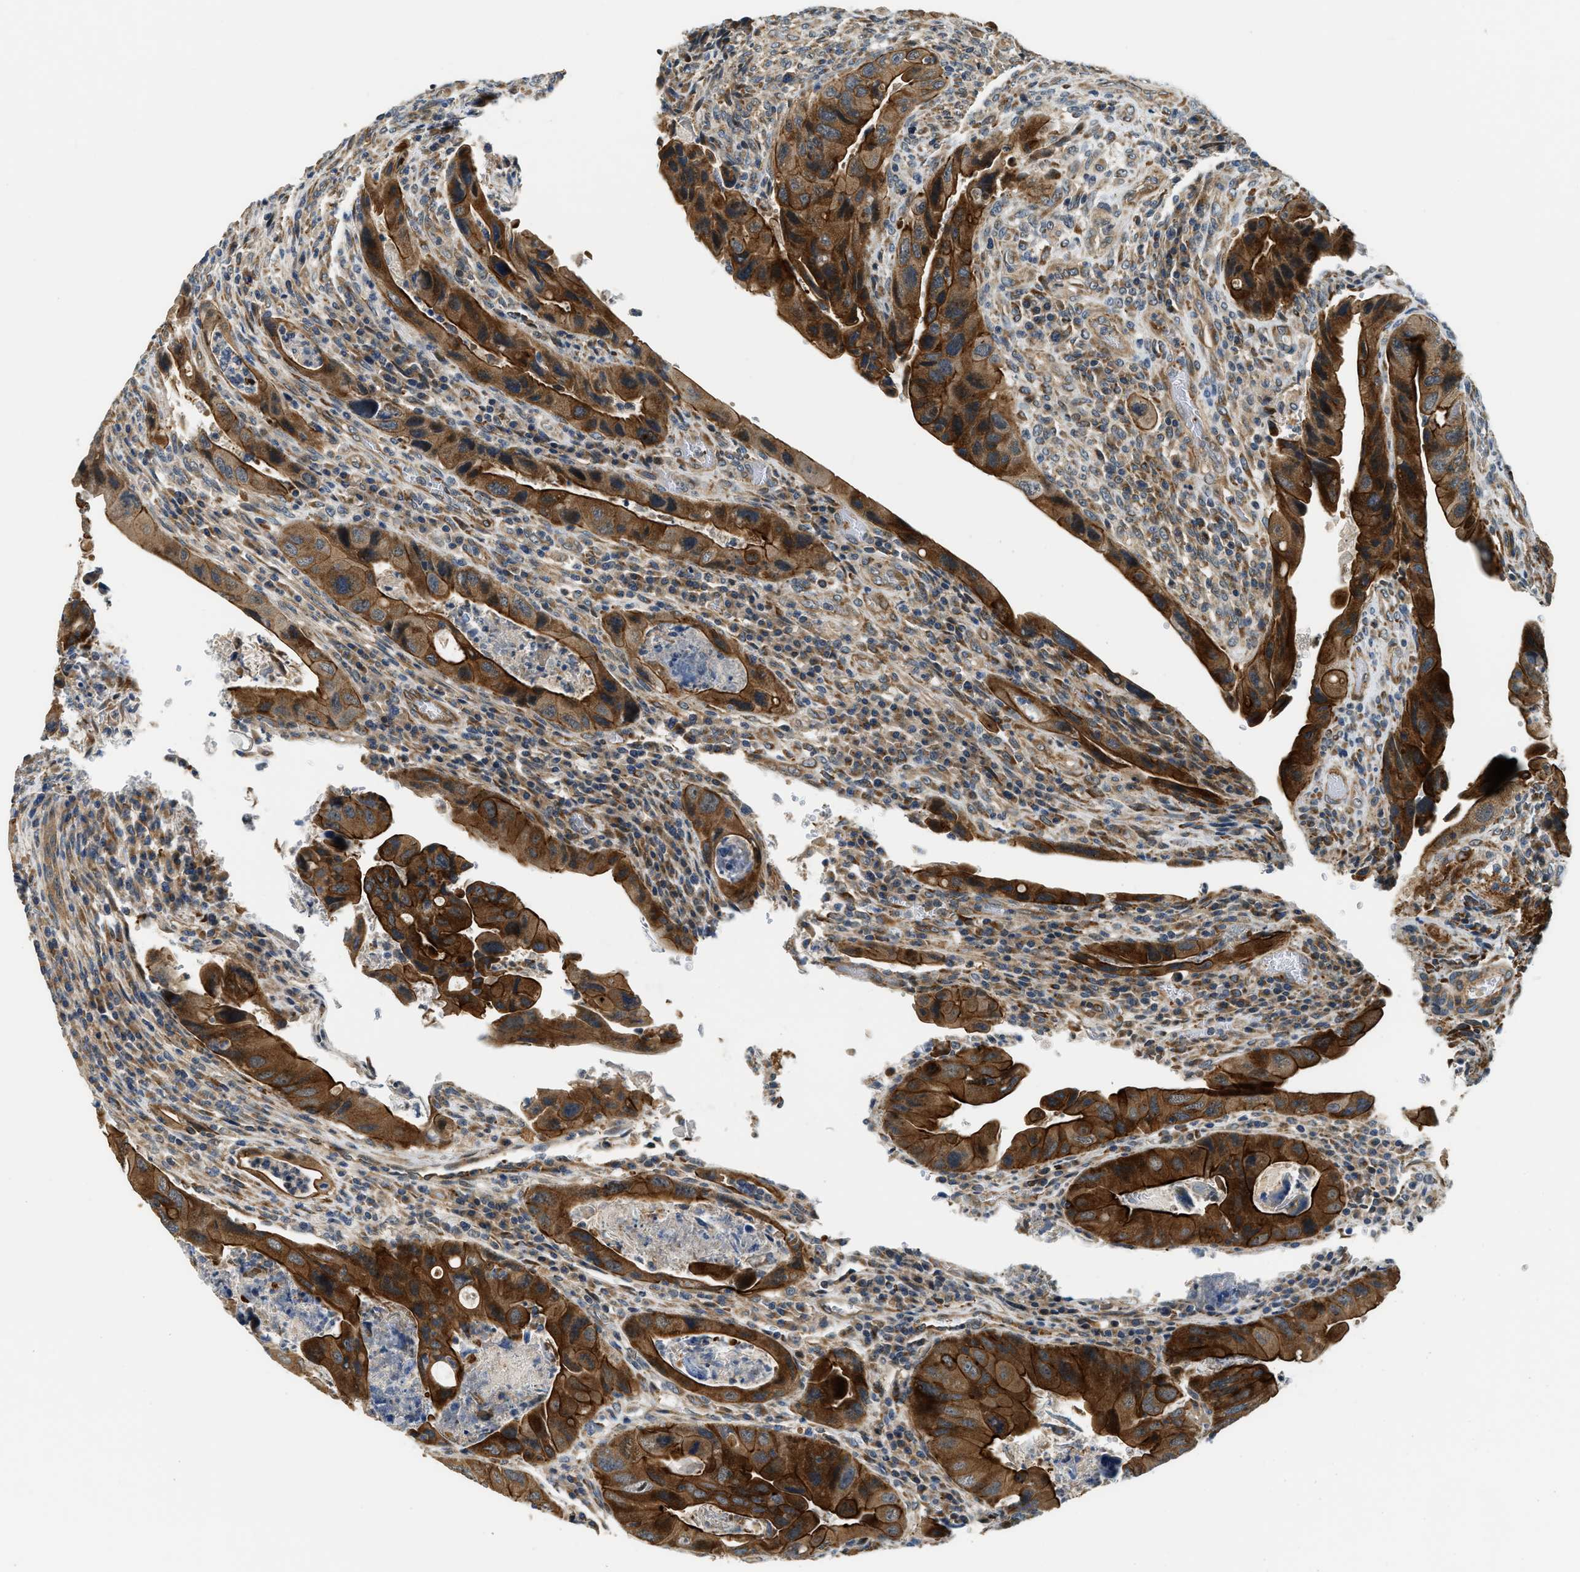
{"staining": {"intensity": "strong", "quantity": ">75%", "location": "cytoplasmic/membranous"}, "tissue": "colorectal cancer", "cell_type": "Tumor cells", "image_type": "cancer", "snomed": [{"axis": "morphology", "description": "Adenocarcinoma, NOS"}, {"axis": "topography", "description": "Rectum"}], "caption": "IHC (DAB) staining of human colorectal adenocarcinoma shows strong cytoplasmic/membranous protein expression in about >75% of tumor cells.", "gene": "ALOX12", "patient": {"sex": "female", "age": 57}}